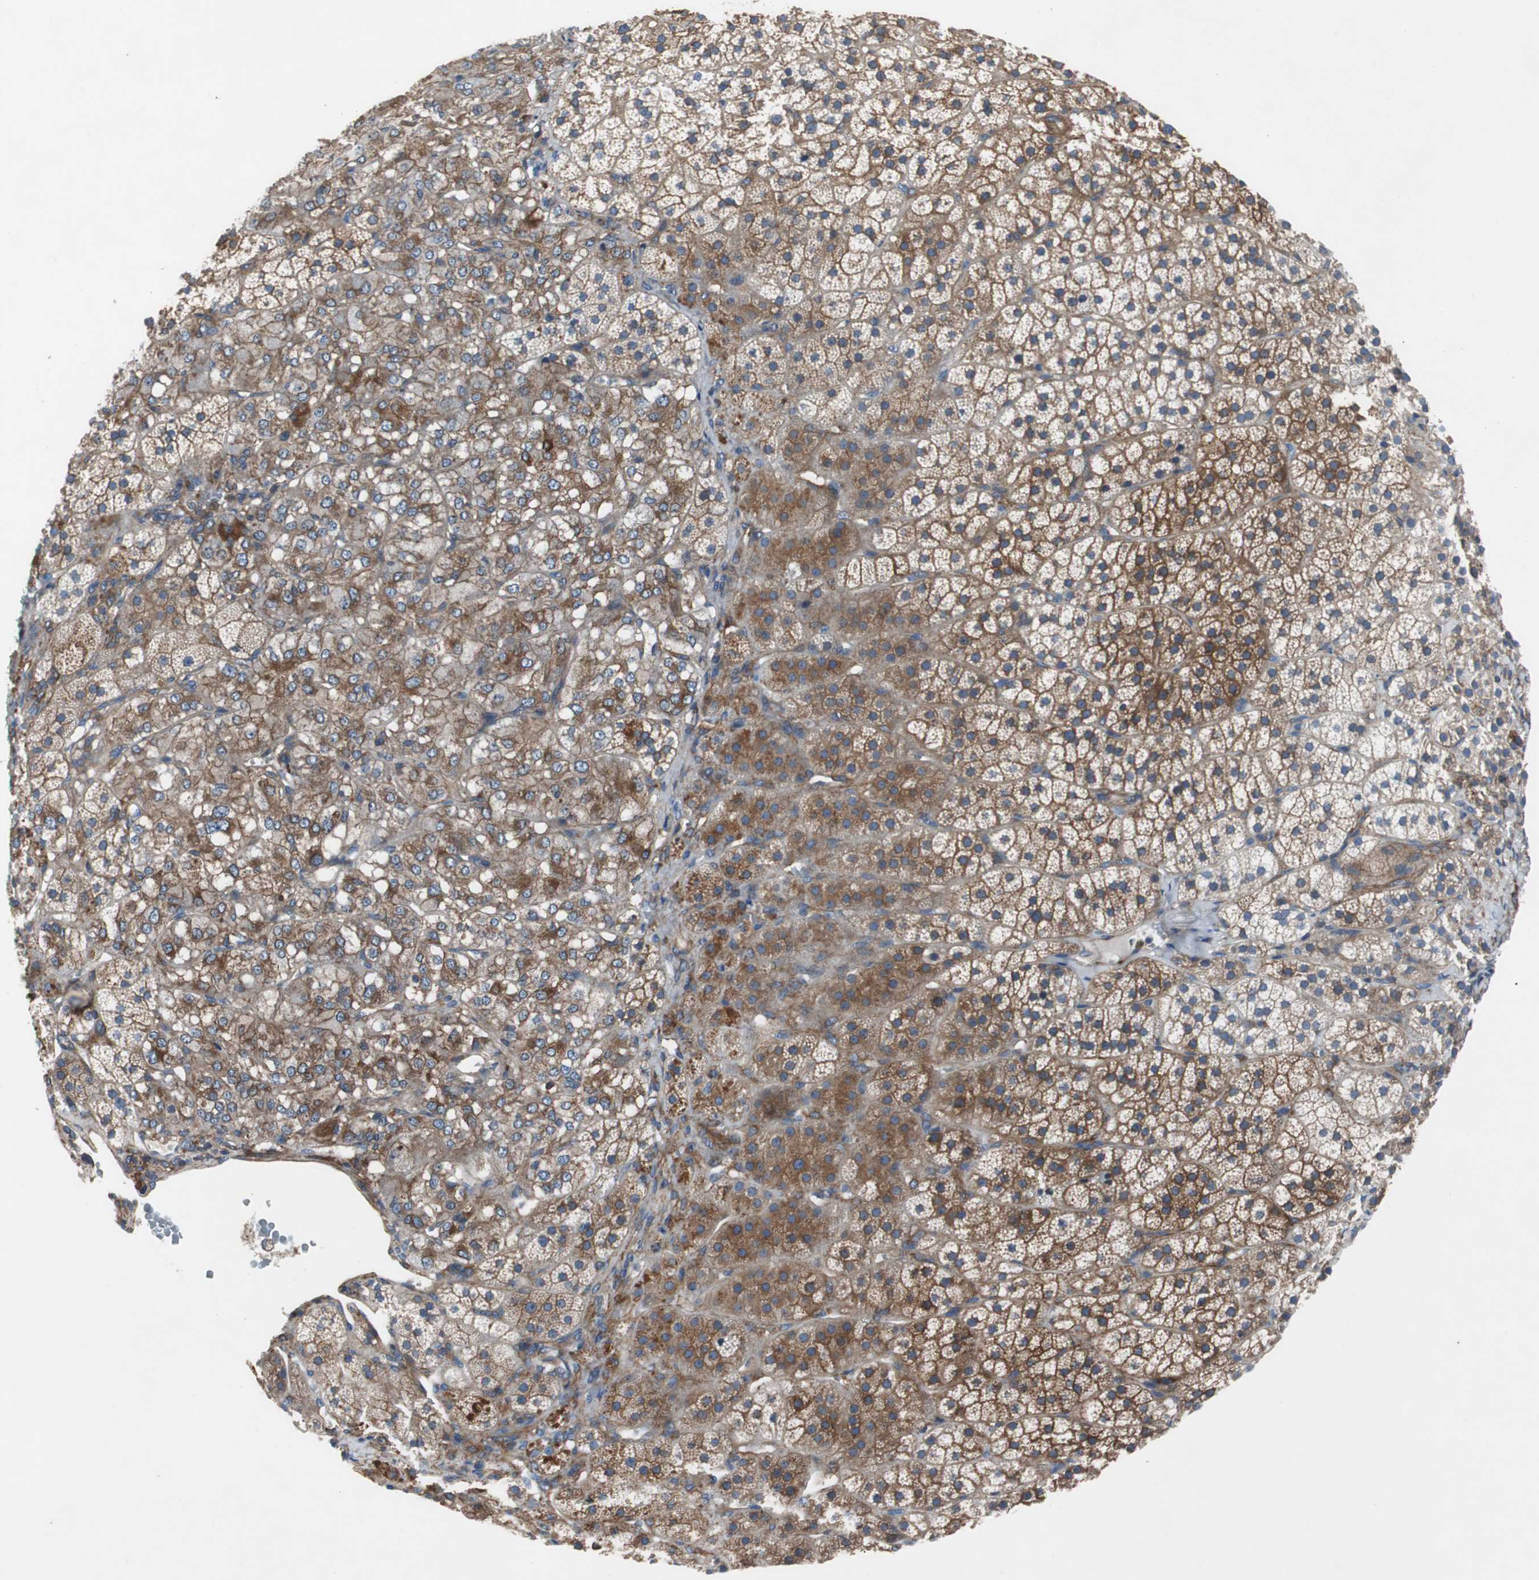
{"staining": {"intensity": "strong", "quantity": ">75%", "location": "cytoplasmic/membranous"}, "tissue": "adrenal gland", "cell_type": "Glandular cells", "image_type": "normal", "snomed": [{"axis": "morphology", "description": "Normal tissue, NOS"}, {"axis": "topography", "description": "Adrenal gland"}], "caption": "Immunohistochemistry (IHC) staining of benign adrenal gland, which exhibits high levels of strong cytoplasmic/membranous expression in about >75% of glandular cells indicating strong cytoplasmic/membranous protein positivity. The staining was performed using DAB (3,3'-diaminobenzidine) (brown) for protein detection and nuclei were counterstained in hematoxylin (blue).", "gene": "GYS1", "patient": {"sex": "female", "age": 44}}